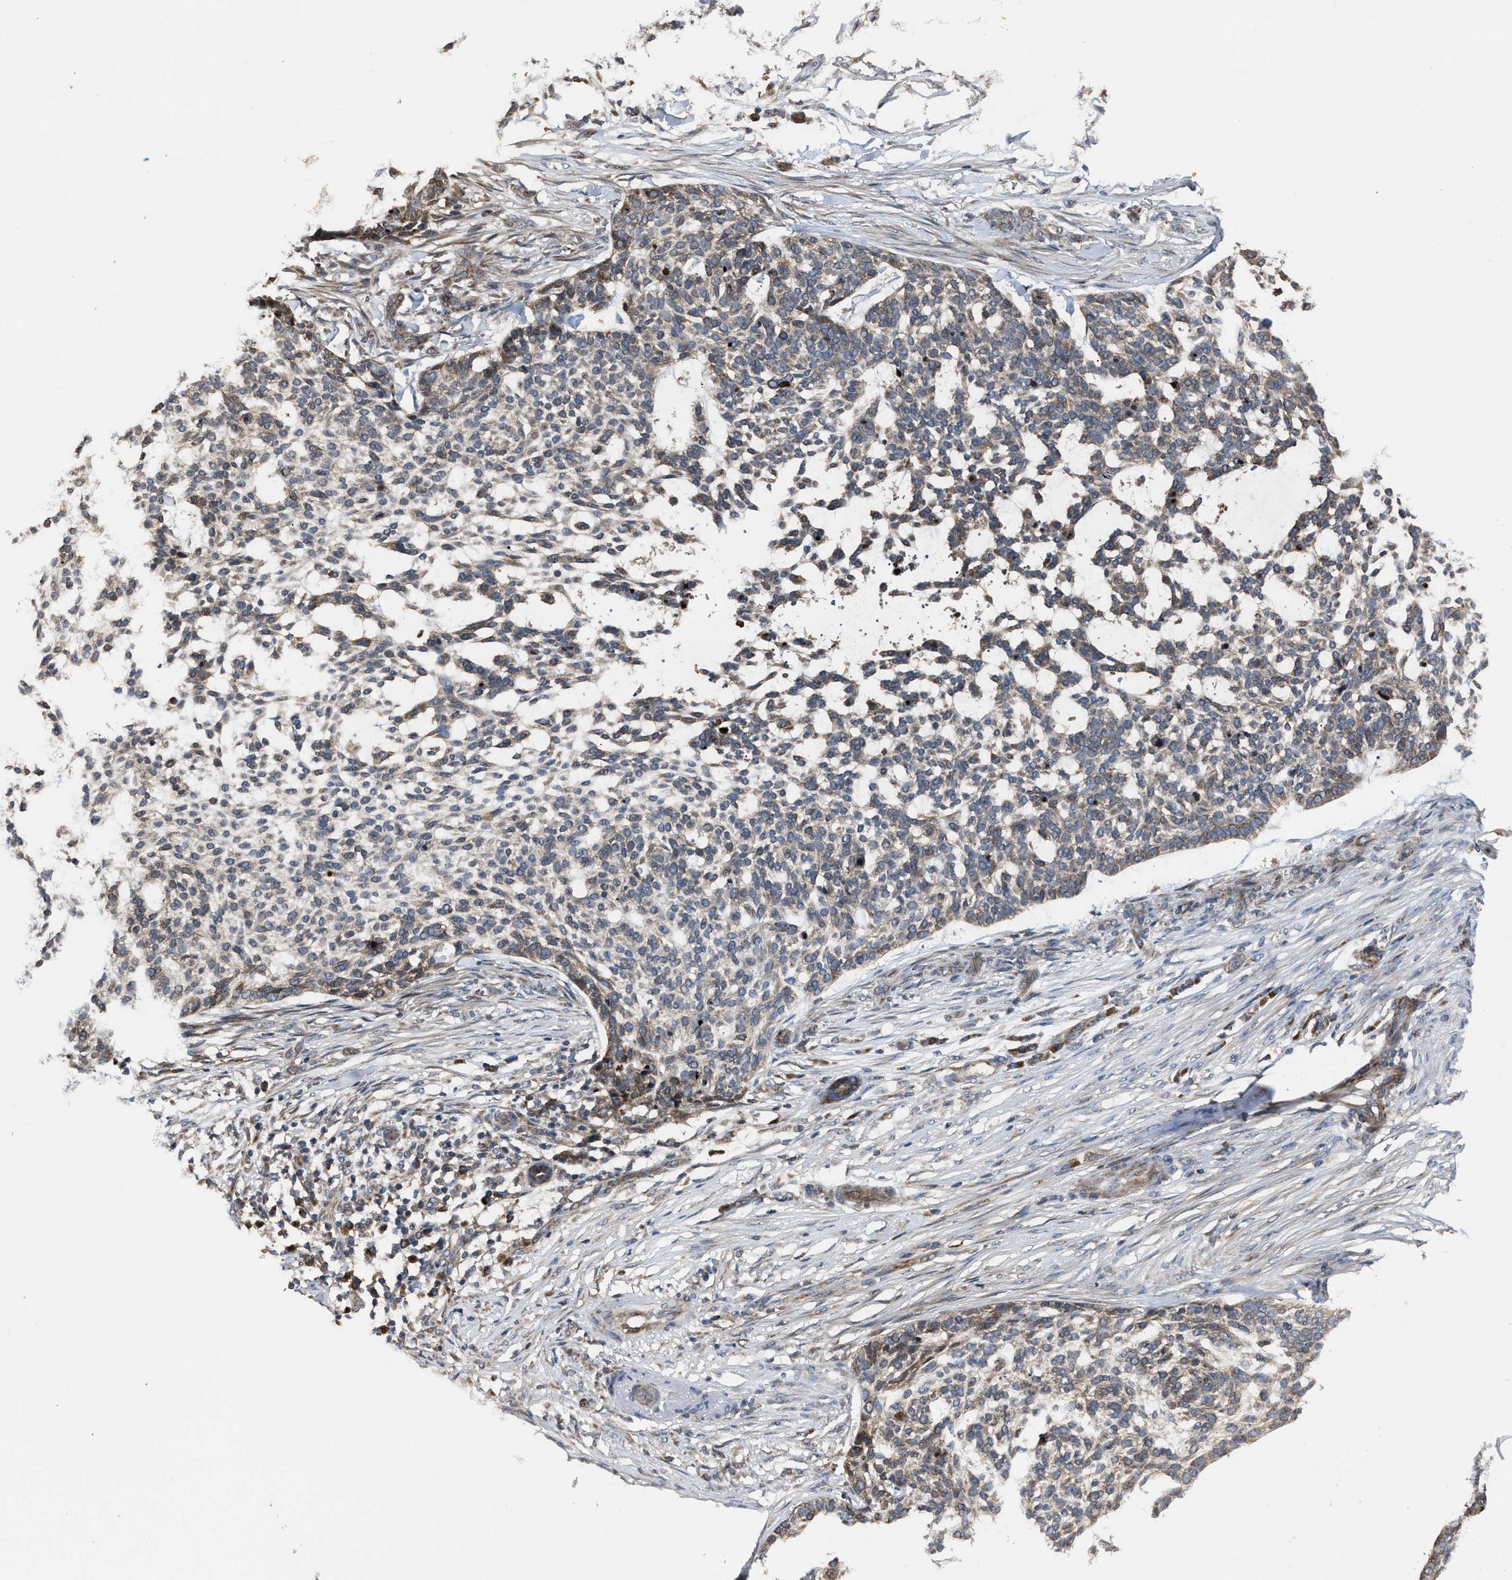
{"staining": {"intensity": "weak", "quantity": ">75%", "location": "cytoplasmic/membranous"}, "tissue": "skin cancer", "cell_type": "Tumor cells", "image_type": "cancer", "snomed": [{"axis": "morphology", "description": "Basal cell carcinoma"}, {"axis": "topography", "description": "Skin"}], "caption": "DAB immunohistochemical staining of skin cancer exhibits weak cytoplasmic/membranous protein staining in approximately >75% of tumor cells. (DAB (3,3'-diaminobenzidine) IHC, brown staining for protein, blue staining for nuclei).", "gene": "PASK", "patient": {"sex": "female", "age": 64}}